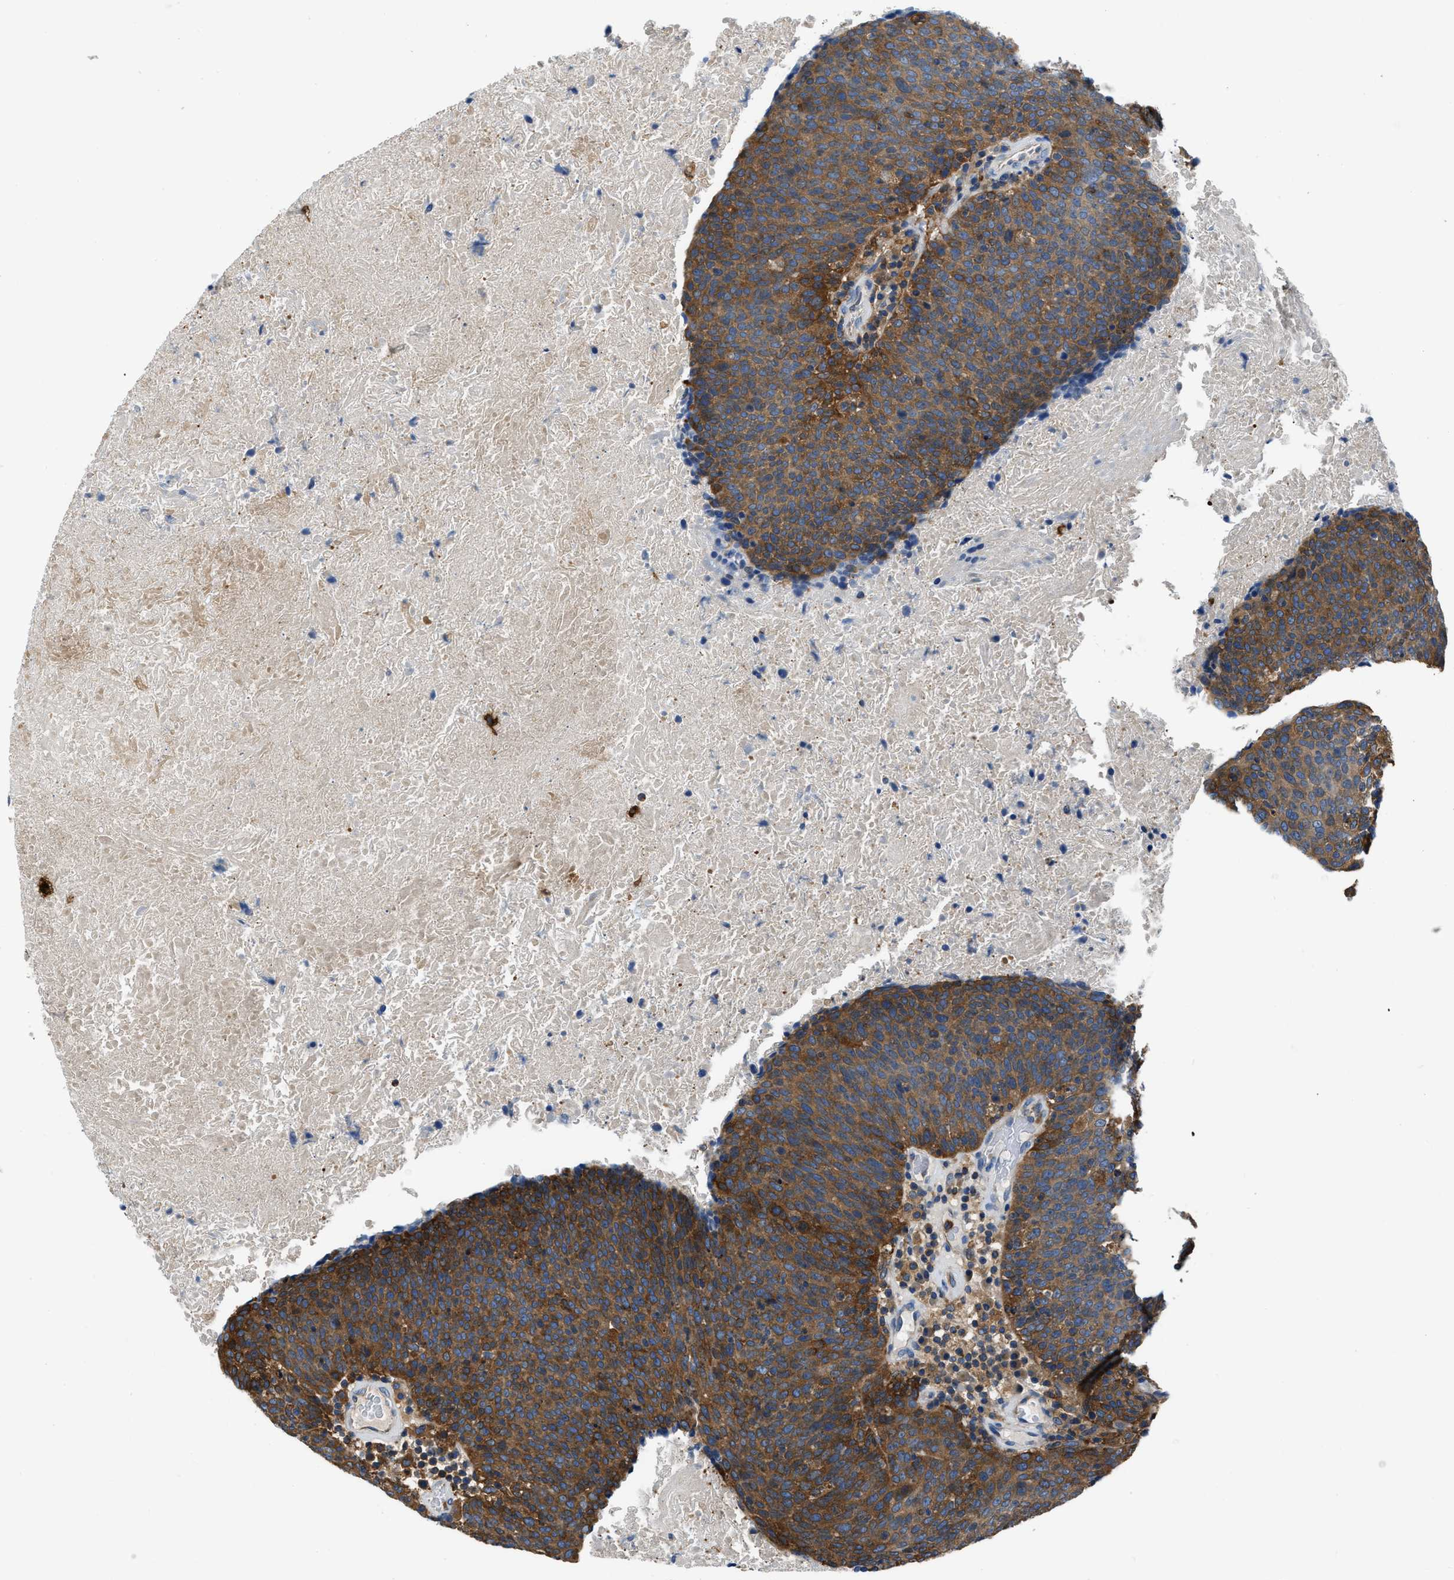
{"staining": {"intensity": "strong", "quantity": ">75%", "location": "cytoplasmic/membranous"}, "tissue": "head and neck cancer", "cell_type": "Tumor cells", "image_type": "cancer", "snomed": [{"axis": "morphology", "description": "Squamous cell carcinoma, NOS"}, {"axis": "morphology", "description": "Squamous cell carcinoma, metastatic, NOS"}, {"axis": "topography", "description": "Lymph node"}, {"axis": "topography", "description": "Head-Neck"}], "caption": "This is an image of immunohistochemistry staining of head and neck cancer (squamous cell carcinoma), which shows strong expression in the cytoplasmic/membranous of tumor cells.", "gene": "PKM", "patient": {"sex": "male", "age": 62}}